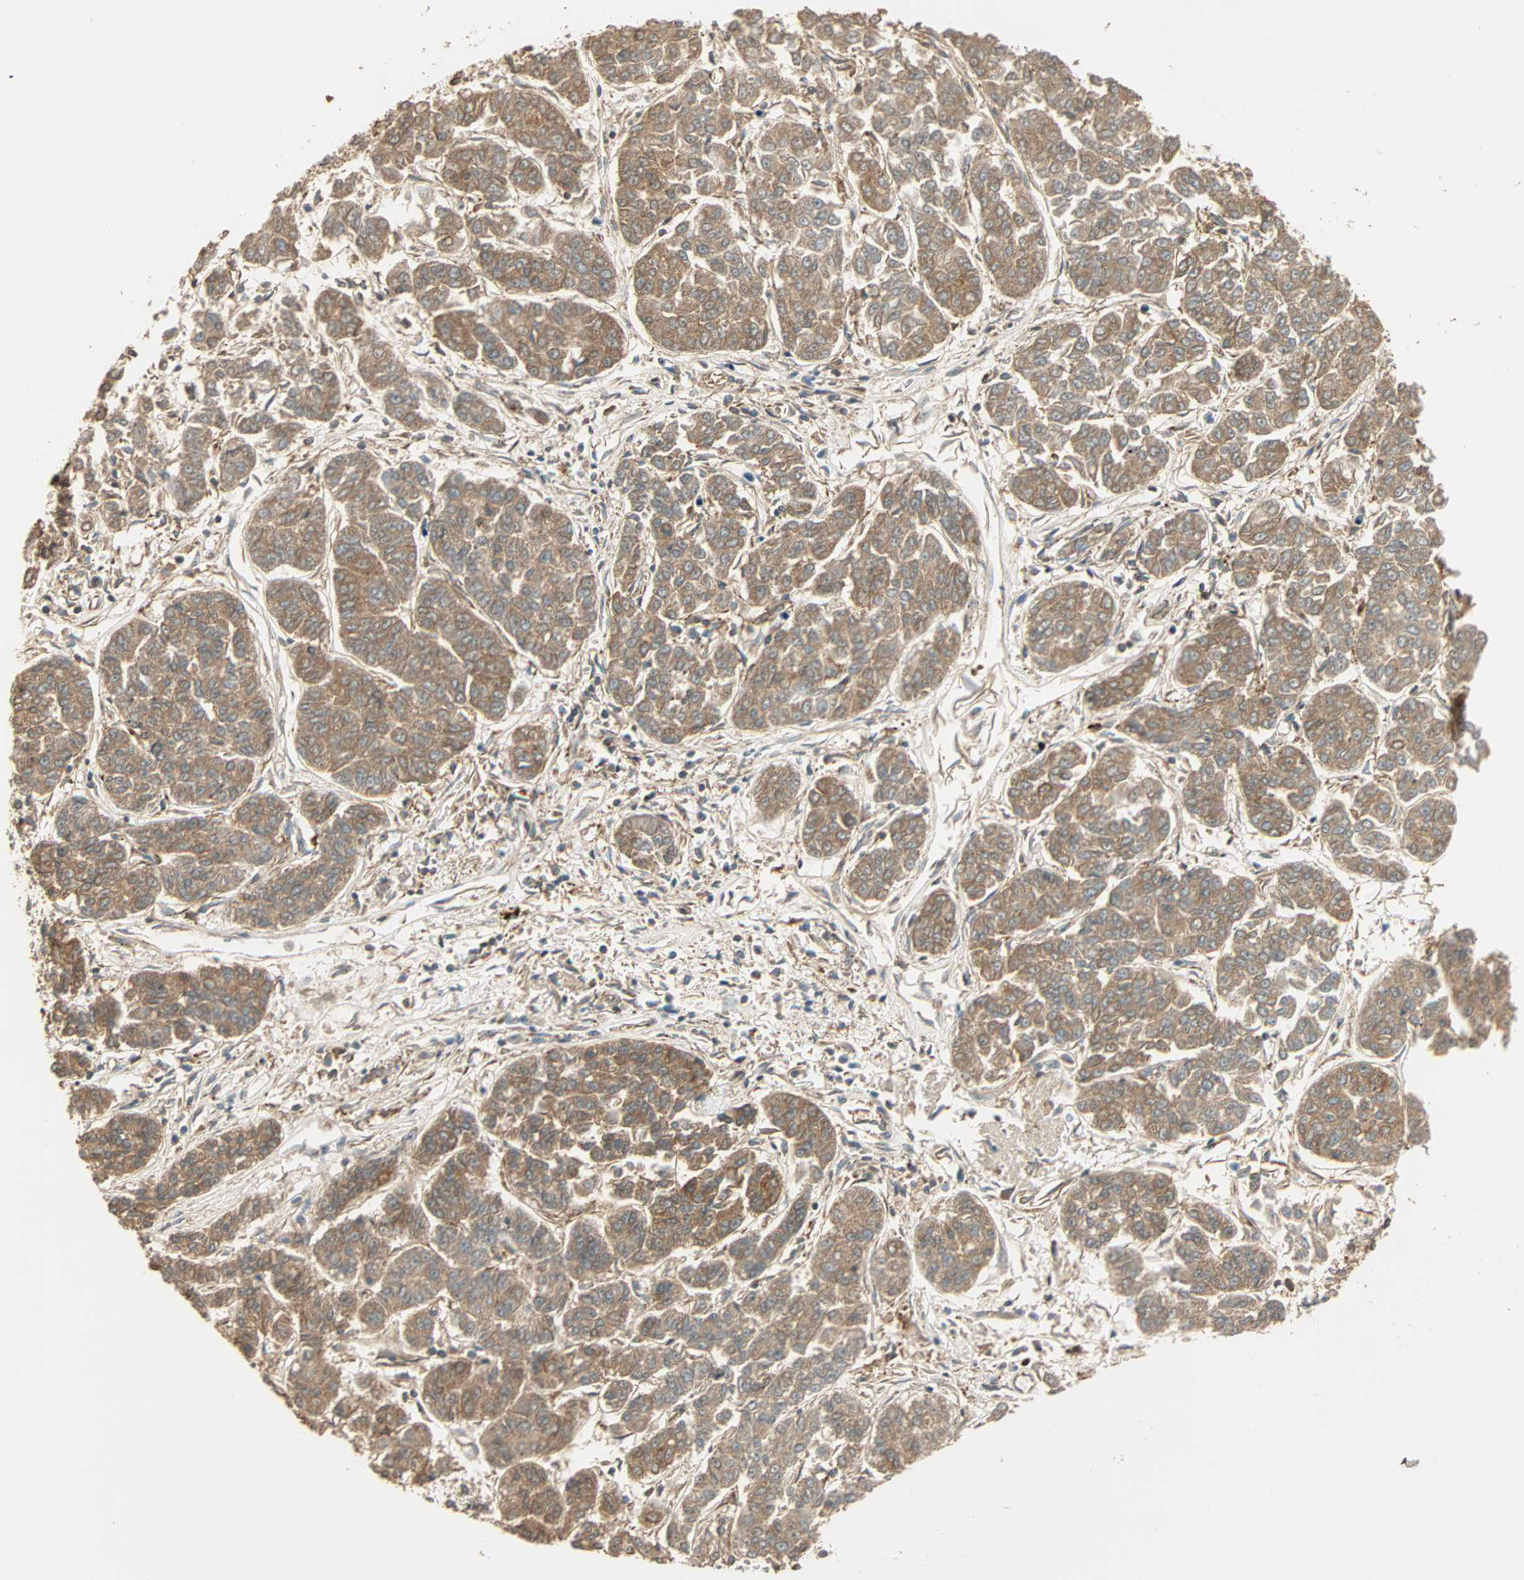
{"staining": {"intensity": "moderate", "quantity": ">75%", "location": "cytoplasmic/membranous"}, "tissue": "lung cancer", "cell_type": "Tumor cells", "image_type": "cancer", "snomed": [{"axis": "morphology", "description": "Adenocarcinoma, NOS"}, {"axis": "topography", "description": "Lung"}], "caption": "Protein expression analysis of lung adenocarcinoma reveals moderate cytoplasmic/membranous positivity in about >75% of tumor cells.", "gene": "GALK1", "patient": {"sex": "male", "age": 84}}